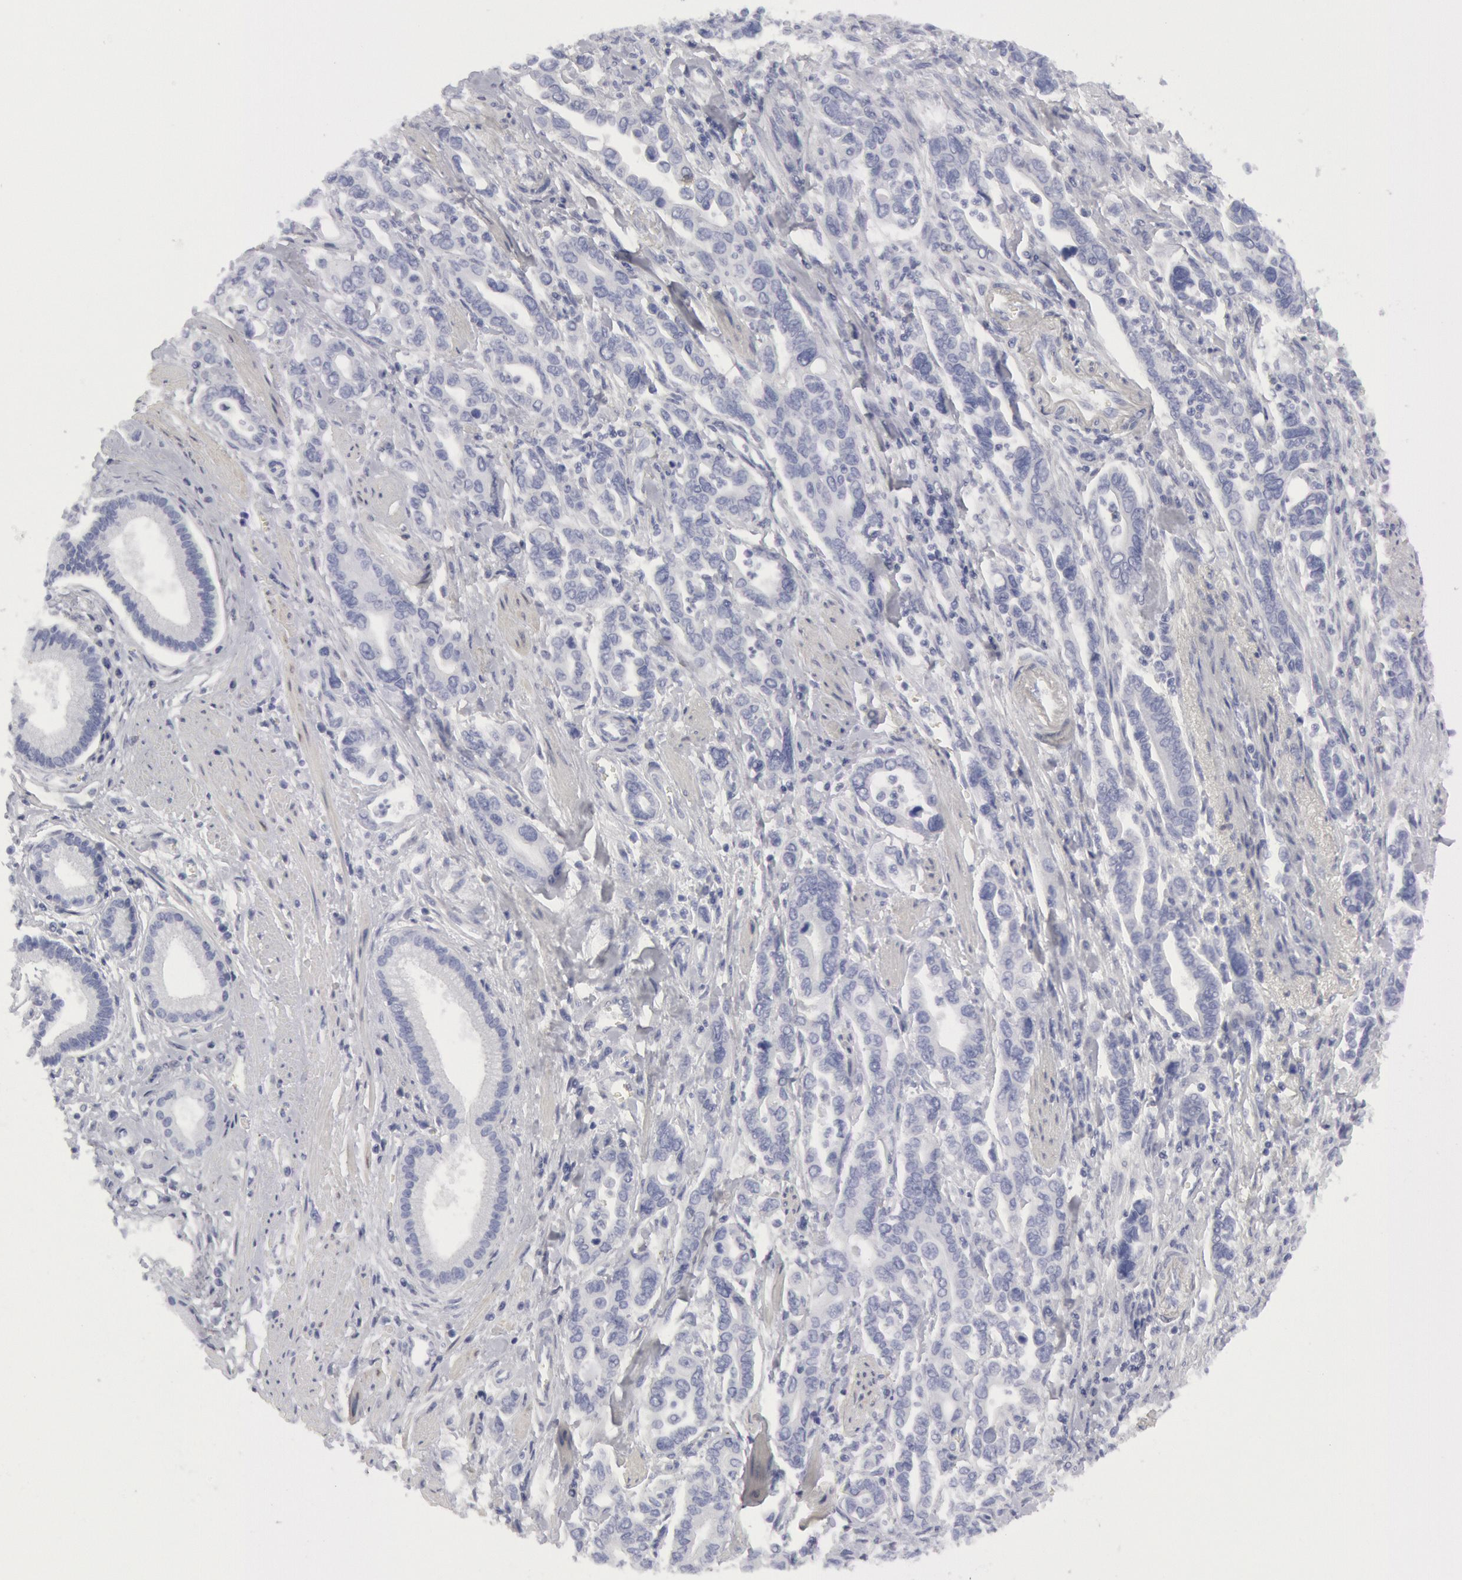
{"staining": {"intensity": "negative", "quantity": "none", "location": "none"}, "tissue": "pancreatic cancer", "cell_type": "Tumor cells", "image_type": "cancer", "snomed": [{"axis": "morphology", "description": "Adenocarcinoma, NOS"}, {"axis": "topography", "description": "Pancreas"}], "caption": "Immunohistochemistry histopathology image of neoplastic tissue: adenocarcinoma (pancreatic) stained with DAB (3,3'-diaminobenzidine) reveals no significant protein positivity in tumor cells. (DAB (3,3'-diaminobenzidine) immunohistochemistry (IHC) with hematoxylin counter stain).", "gene": "FHL1", "patient": {"sex": "female", "age": 57}}